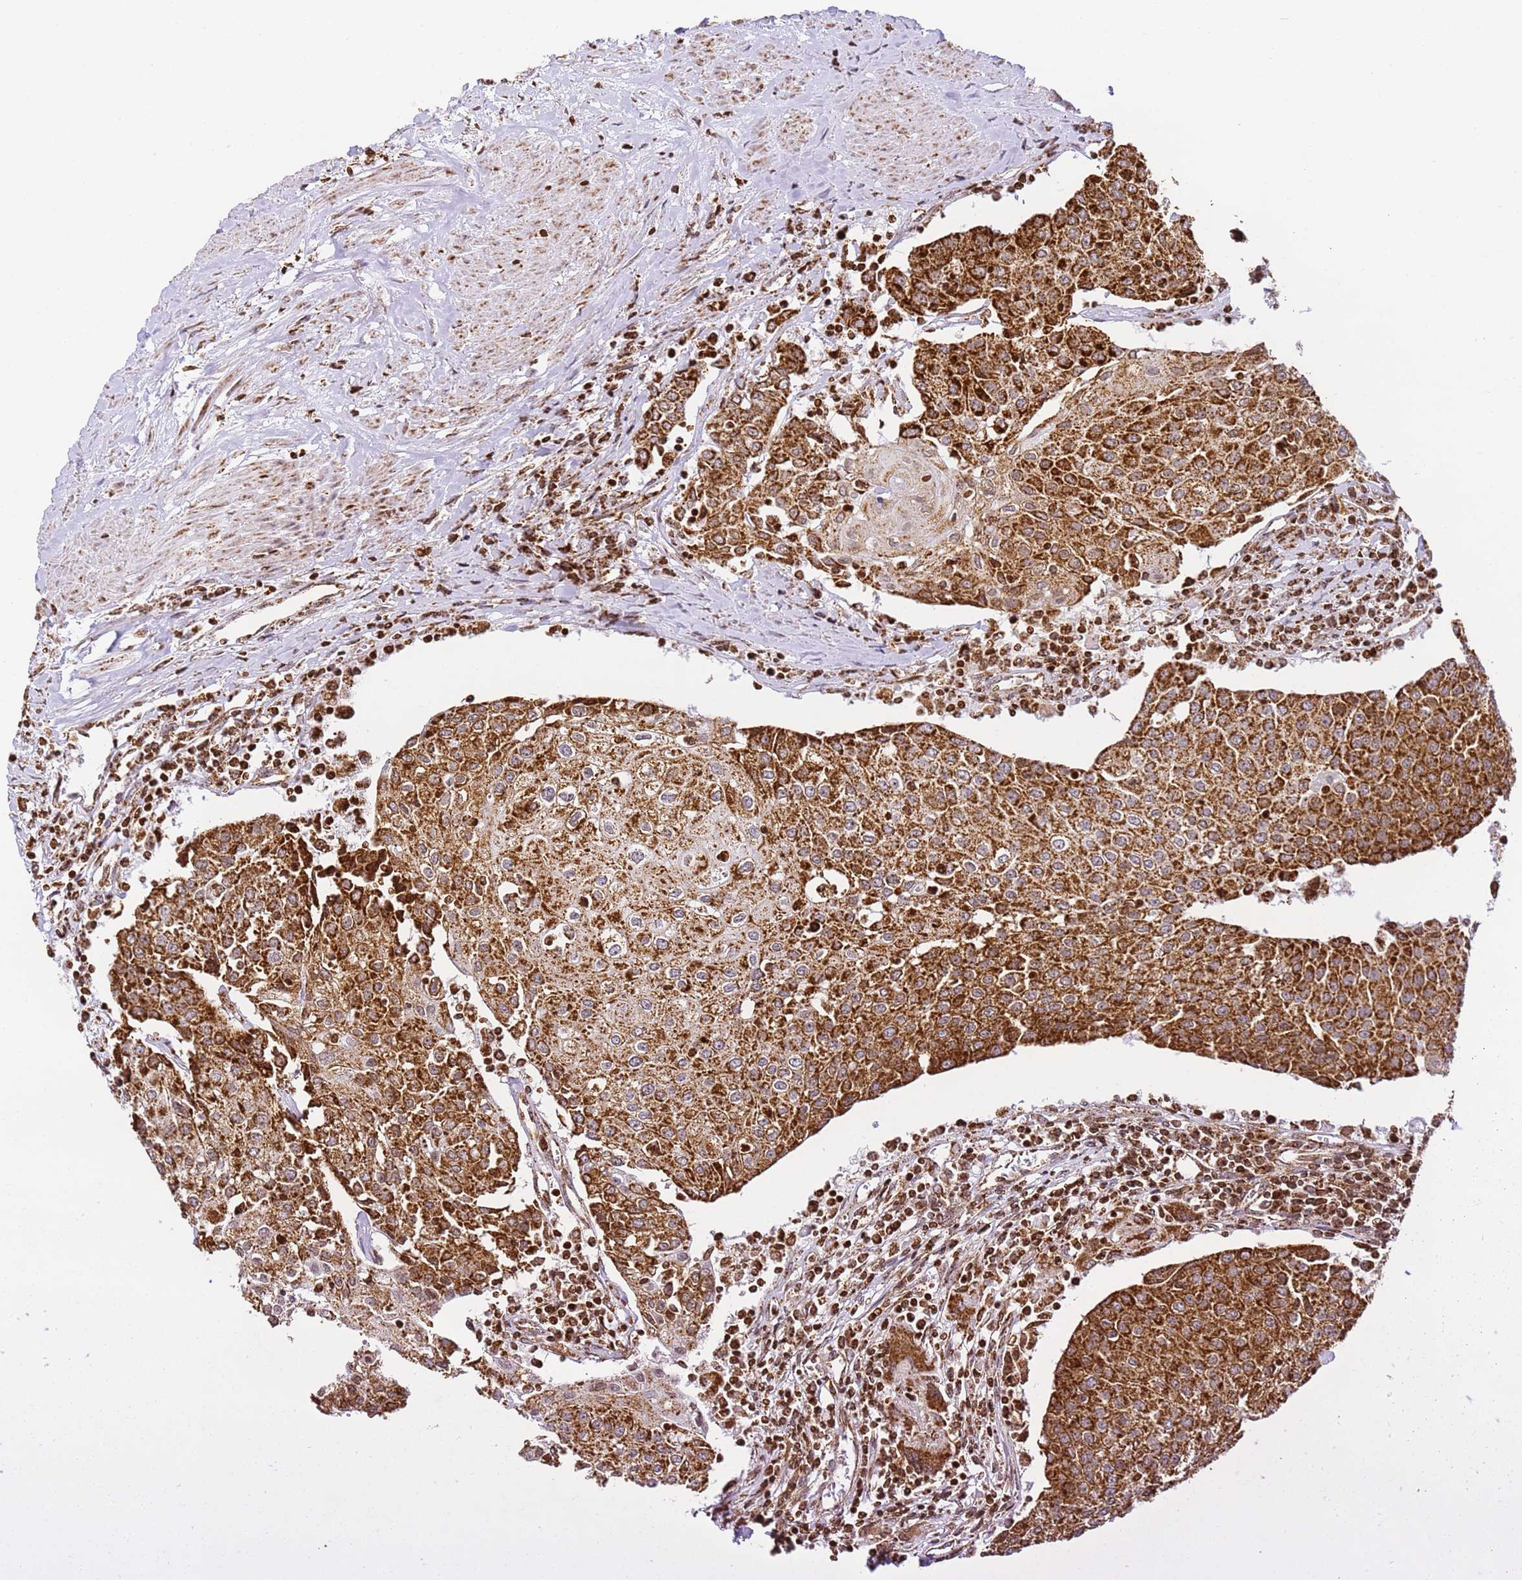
{"staining": {"intensity": "strong", "quantity": ">75%", "location": "cytoplasmic/membranous"}, "tissue": "urothelial cancer", "cell_type": "Tumor cells", "image_type": "cancer", "snomed": [{"axis": "morphology", "description": "Urothelial carcinoma, High grade"}, {"axis": "topography", "description": "Urinary bladder"}], "caption": "The micrograph demonstrates staining of urothelial cancer, revealing strong cytoplasmic/membranous protein positivity (brown color) within tumor cells.", "gene": "HSPE1", "patient": {"sex": "female", "age": 85}}